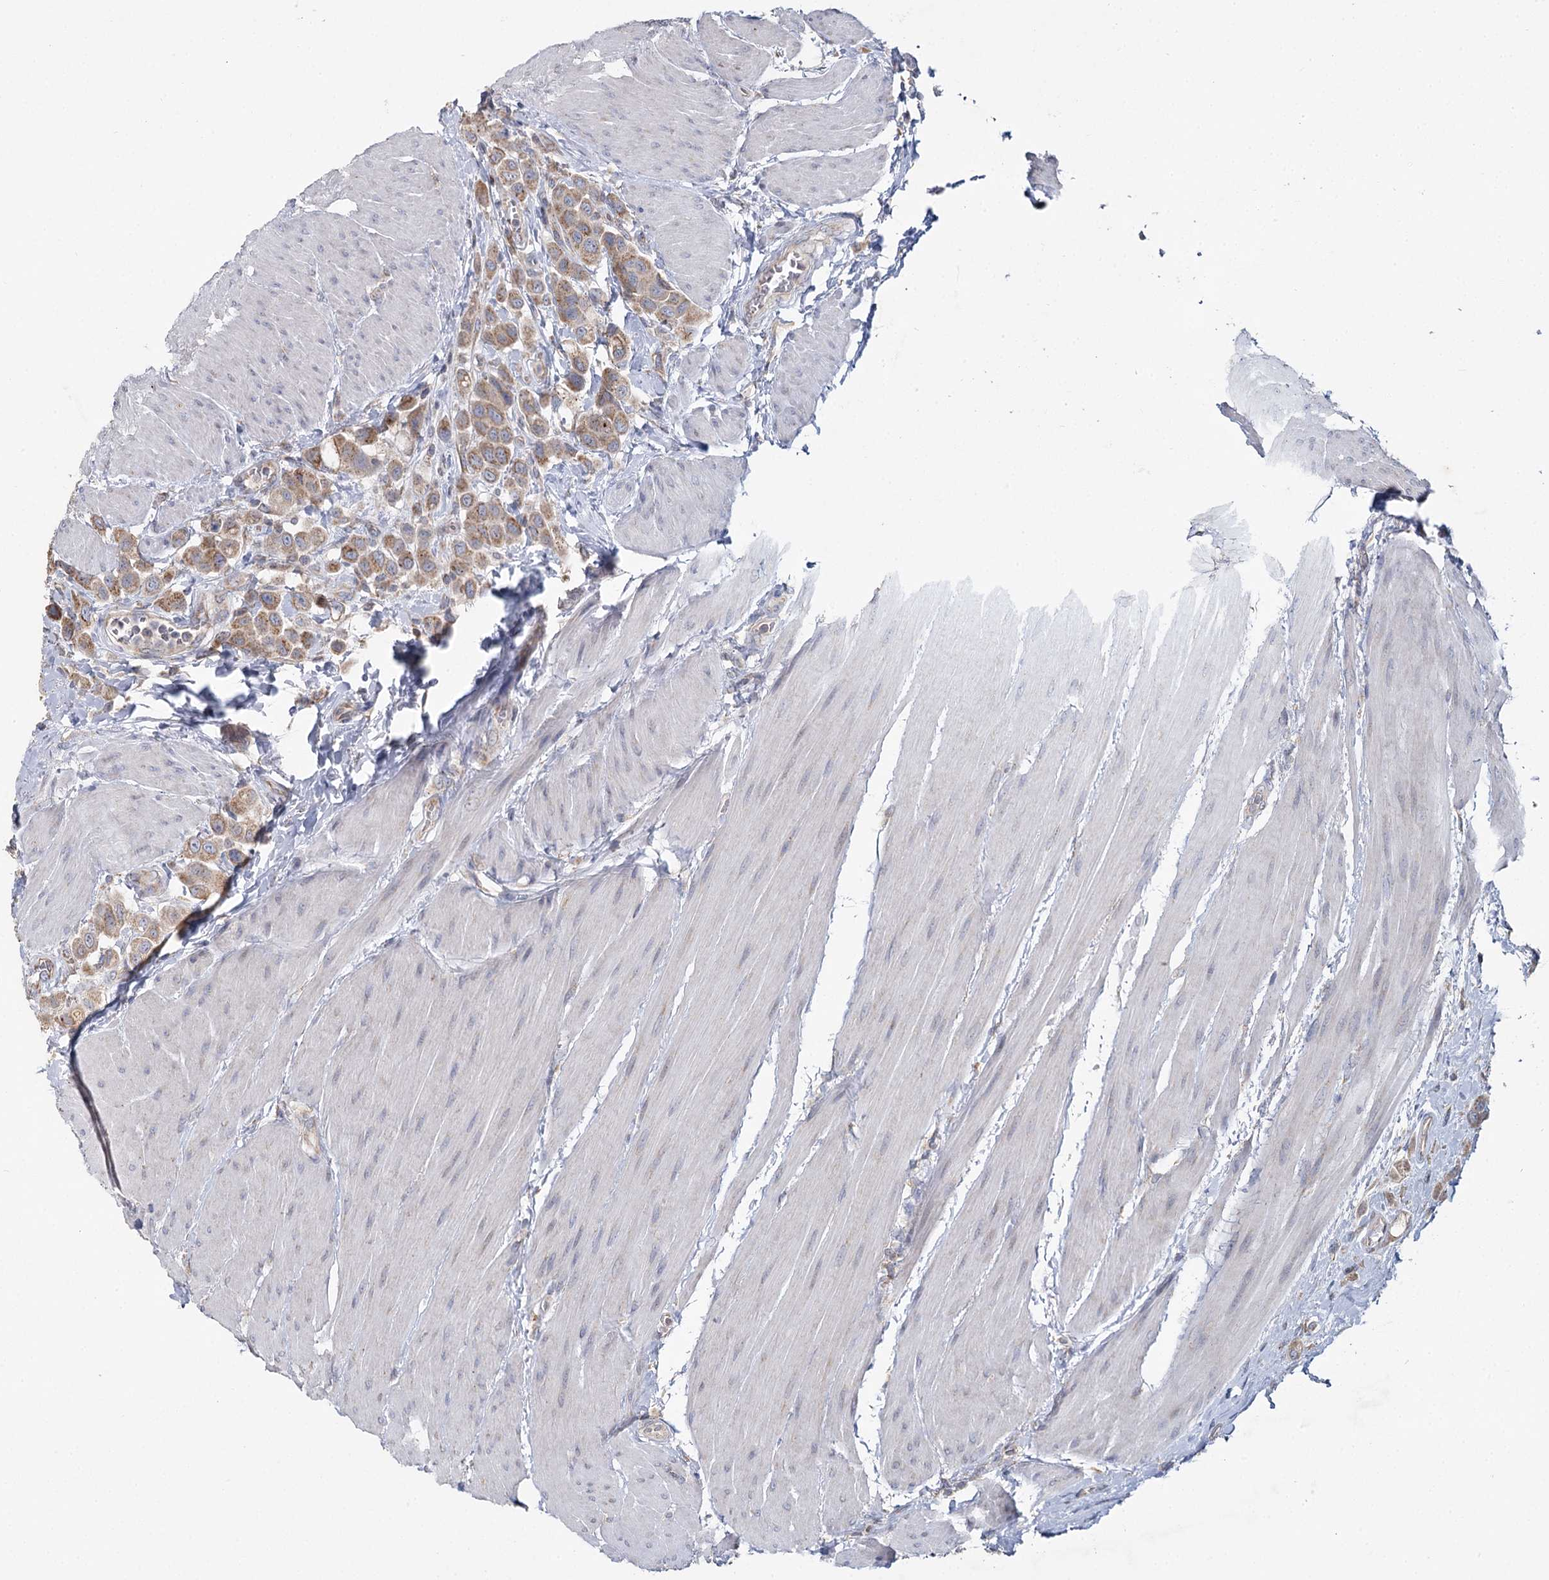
{"staining": {"intensity": "moderate", "quantity": ">75%", "location": "cytoplasmic/membranous"}, "tissue": "urothelial cancer", "cell_type": "Tumor cells", "image_type": "cancer", "snomed": [{"axis": "morphology", "description": "Urothelial carcinoma, High grade"}, {"axis": "topography", "description": "Urinary bladder"}], "caption": "Moderate cytoplasmic/membranous protein staining is seen in approximately >75% of tumor cells in urothelial carcinoma (high-grade).", "gene": "ACOX2", "patient": {"sex": "male", "age": 50}}